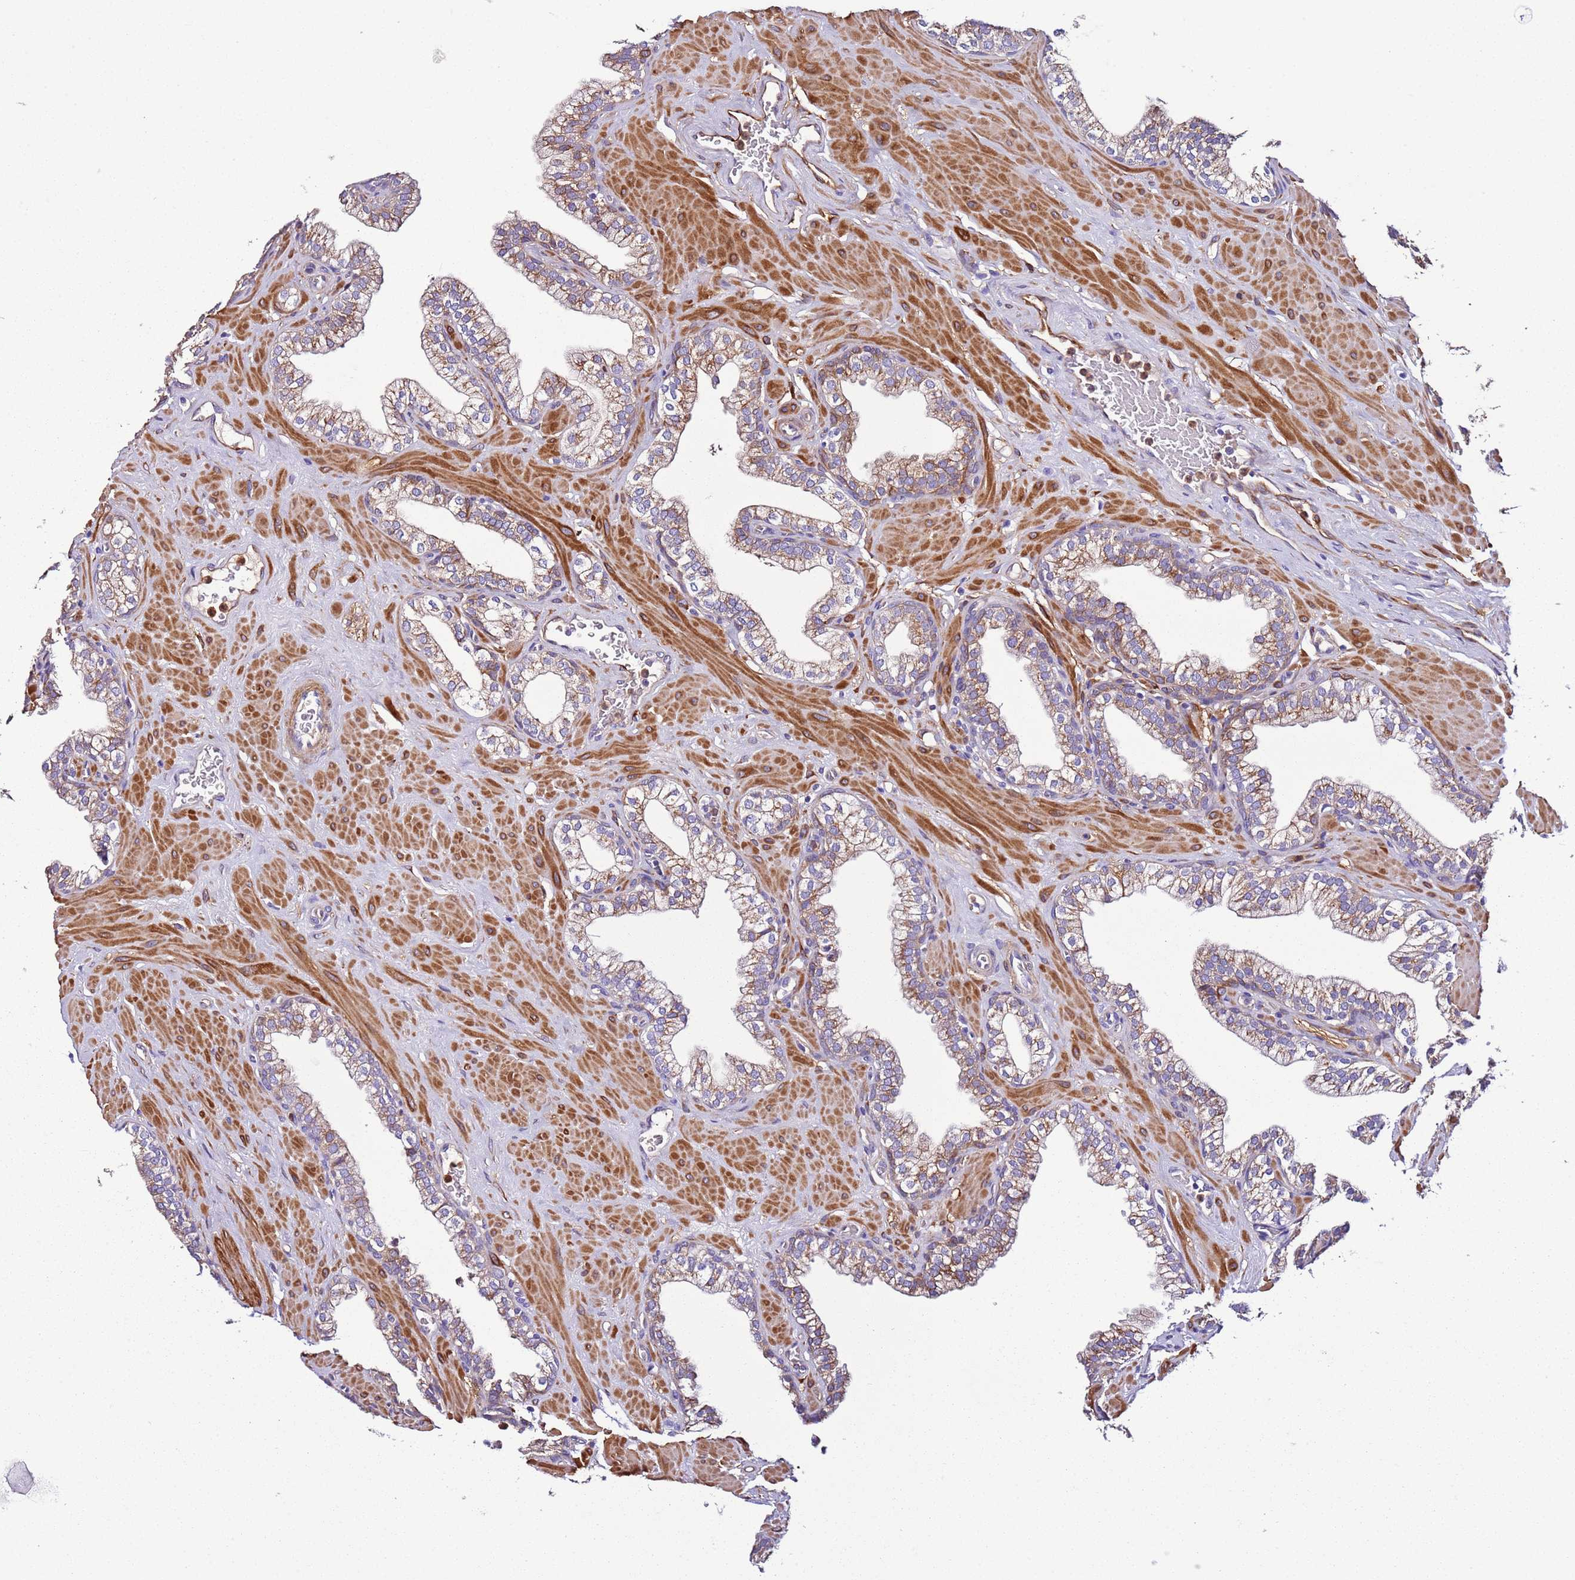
{"staining": {"intensity": "moderate", "quantity": "25%-75%", "location": "cytoplasmic/membranous"}, "tissue": "prostate", "cell_type": "Glandular cells", "image_type": "normal", "snomed": [{"axis": "morphology", "description": "Normal tissue, NOS"}, {"axis": "morphology", "description": "Urothelial carcinoma, Low grade"}, {"axis": "topography", "description": "Urinary bladder"}, {"axis": "topography", "description": "Prostate"}], "caption": "A high-resolution micrograph shows immunohistochemistry (IHC) staining of benign prostate, which displays moderate cytoplasmic/membranous staining in about 25%-75% of glandular cells. (Stains: DAB (3,3'-diaminobenzidine) in brown, nuclei in blue, Microscopy: brightfield microscopy at high magnification).", "gene": "FAM174C", "patient": {"sex": "male", "age": 60}}